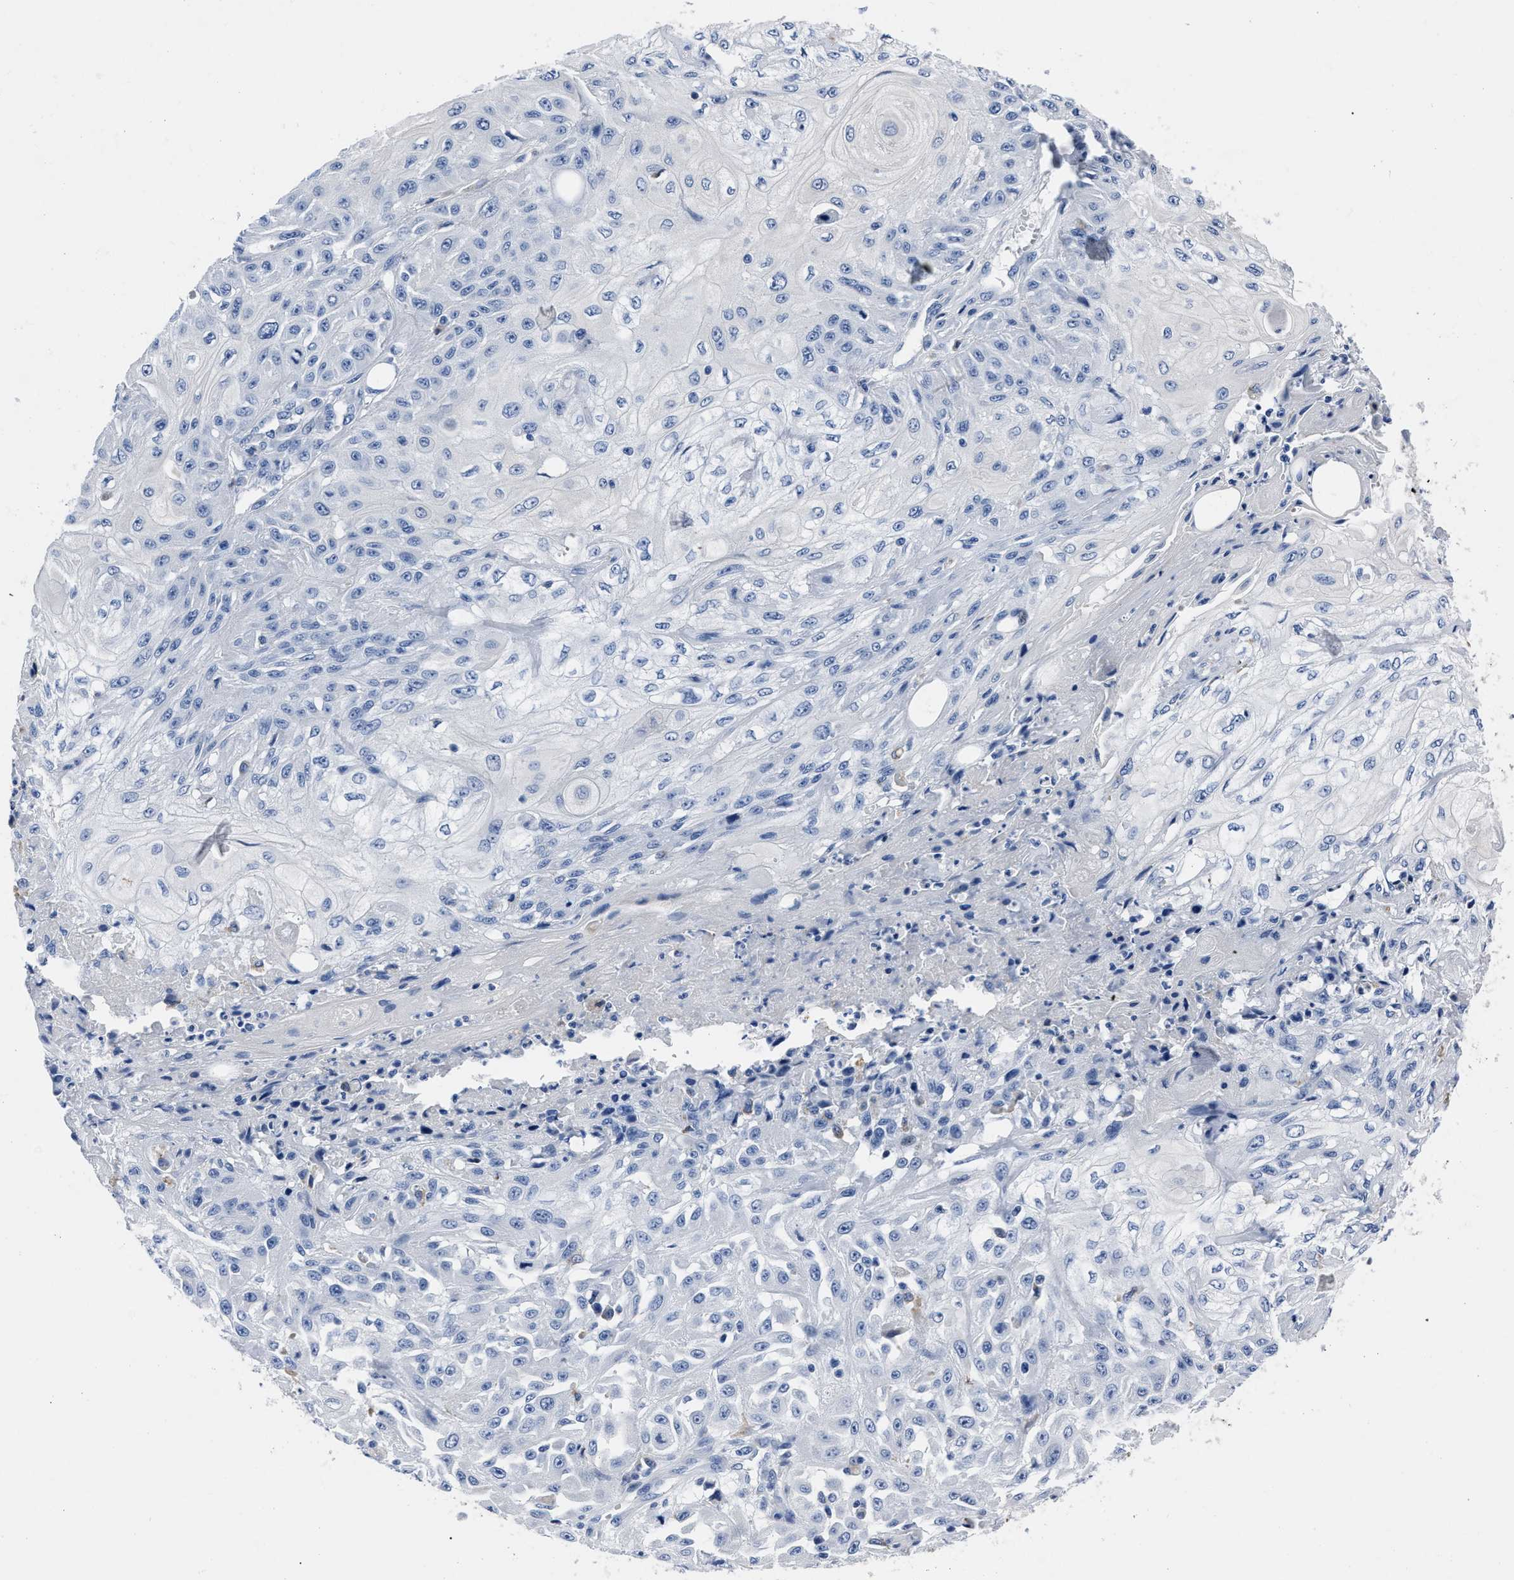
{"staining": {"intensity": "negative", "quantity": "none", "location": "none"}, "tissue": "skin cancer", "cell_type": "Tumor cells", "image_type": "cancer", "snomed": [{"axis": "morphology", "description": "Squamous cell carcinoma, NOS"}, {"axis": "morphology", "description": "Squamous cell carcinoma, metastatic, NOS"}, {"axis": "topography", "description": "Skin"}, {"axis": "topography", "description": "Lymph node"}], "caption": "Tumor cells show no significant protein expression in skin squamous cell carcinoma.", "gene": "MOV10L1", "patient": {"sex": "male", "age": 75}}